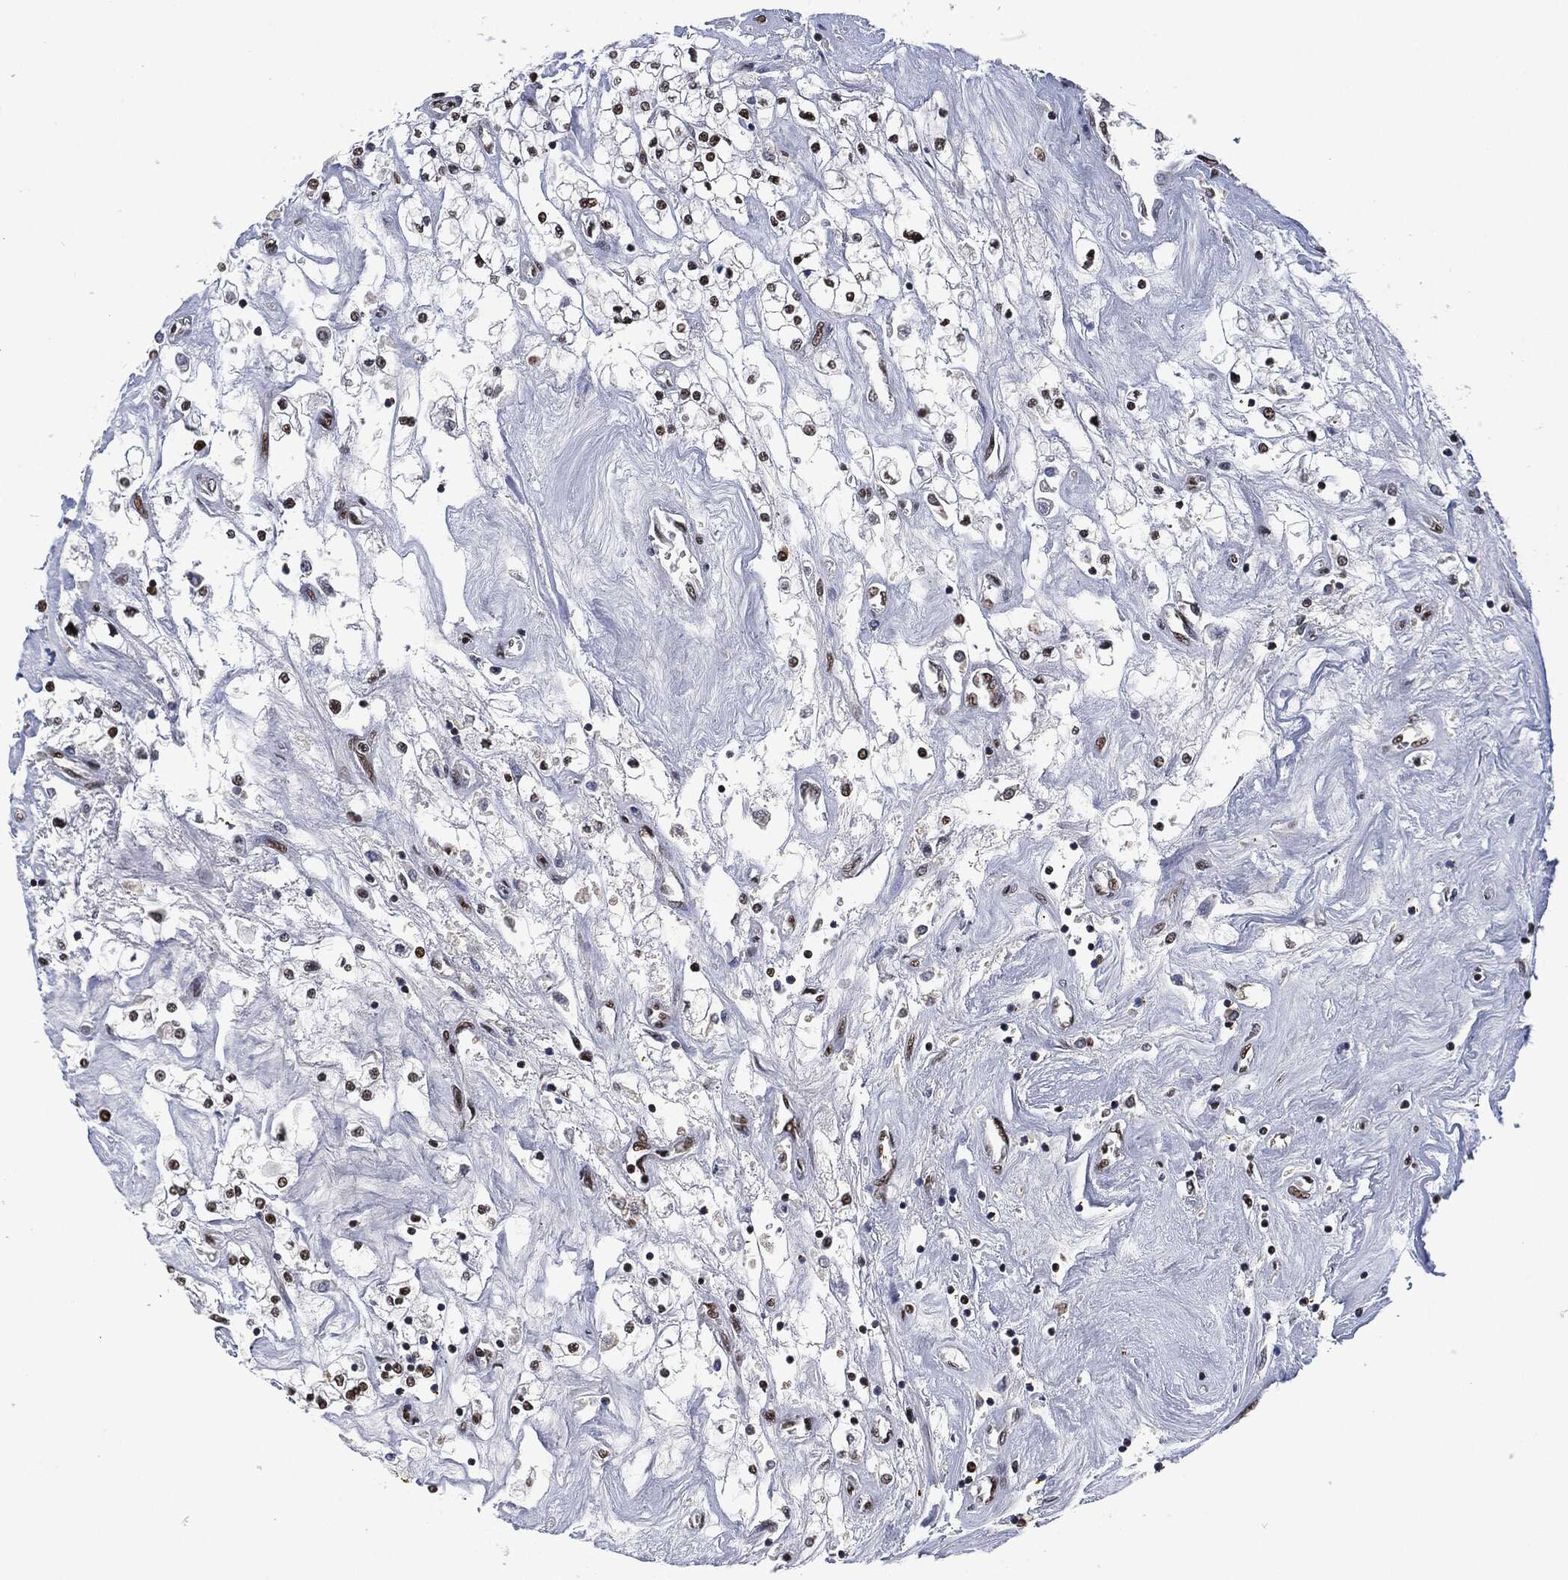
{"staining": {"intensity": "strong", "quantity": "25%-75%", "location": "nuclear"}, "tissue": "renal cancer", "cell_type": "Tumor cells", "image_type": "cancer", "snomed": [{"axis": "morphology", "description": "Adenocarcinoma, NOS"}, {"axis": "topography", "description": "Kidney"}], "caption": "About 25%-75% of tumor cells in human renal cancer (adenocarcinoma) reveal strong nuclear protein positivity as visualized by brown immunohistochemical staining.", "gene": "DCPS", "patient": {"sex": "male", "age": 80}}